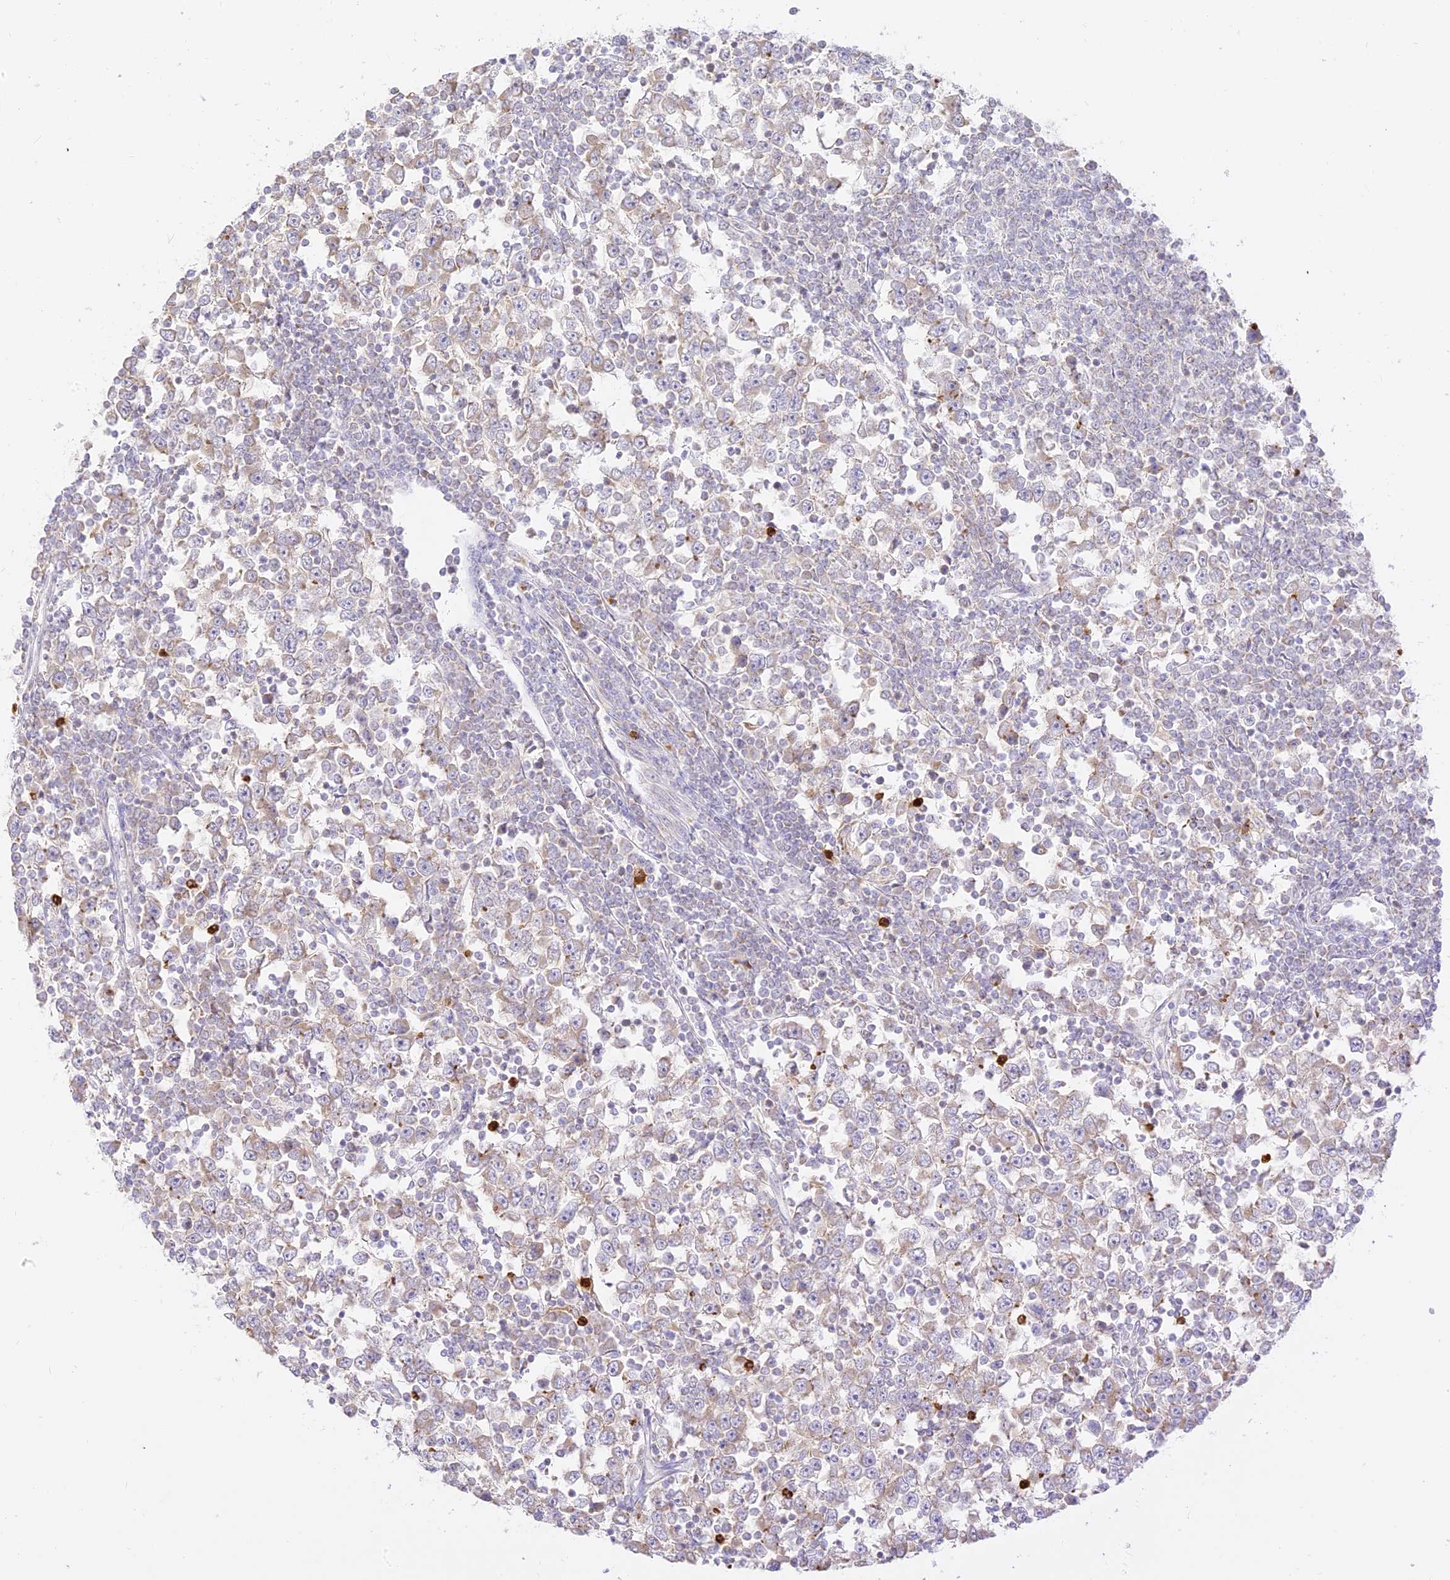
{"staining": {"intensity": "weak", "quantity": "<25%", "location": "cytoplasmic/membranous"}, "tissue": "testis cancer", "cell_type": "Tumor cells", "image_type": "cancer", "snomed": [{"axis": "morphology", "description": "Seminoma, NOS"}, {"axis": "topography", "description": "Testis"}], "caption": "High magnification brightfield microscopy of testis cancer (seminoma) stained with DAB (3,3'-diaminobenzidine) (brown) and counterstained with hematoxylin (blue): tumor cells show no significant expression.", "gene": "LRRC15", "patient": {"sex": "male", "age": 65}}